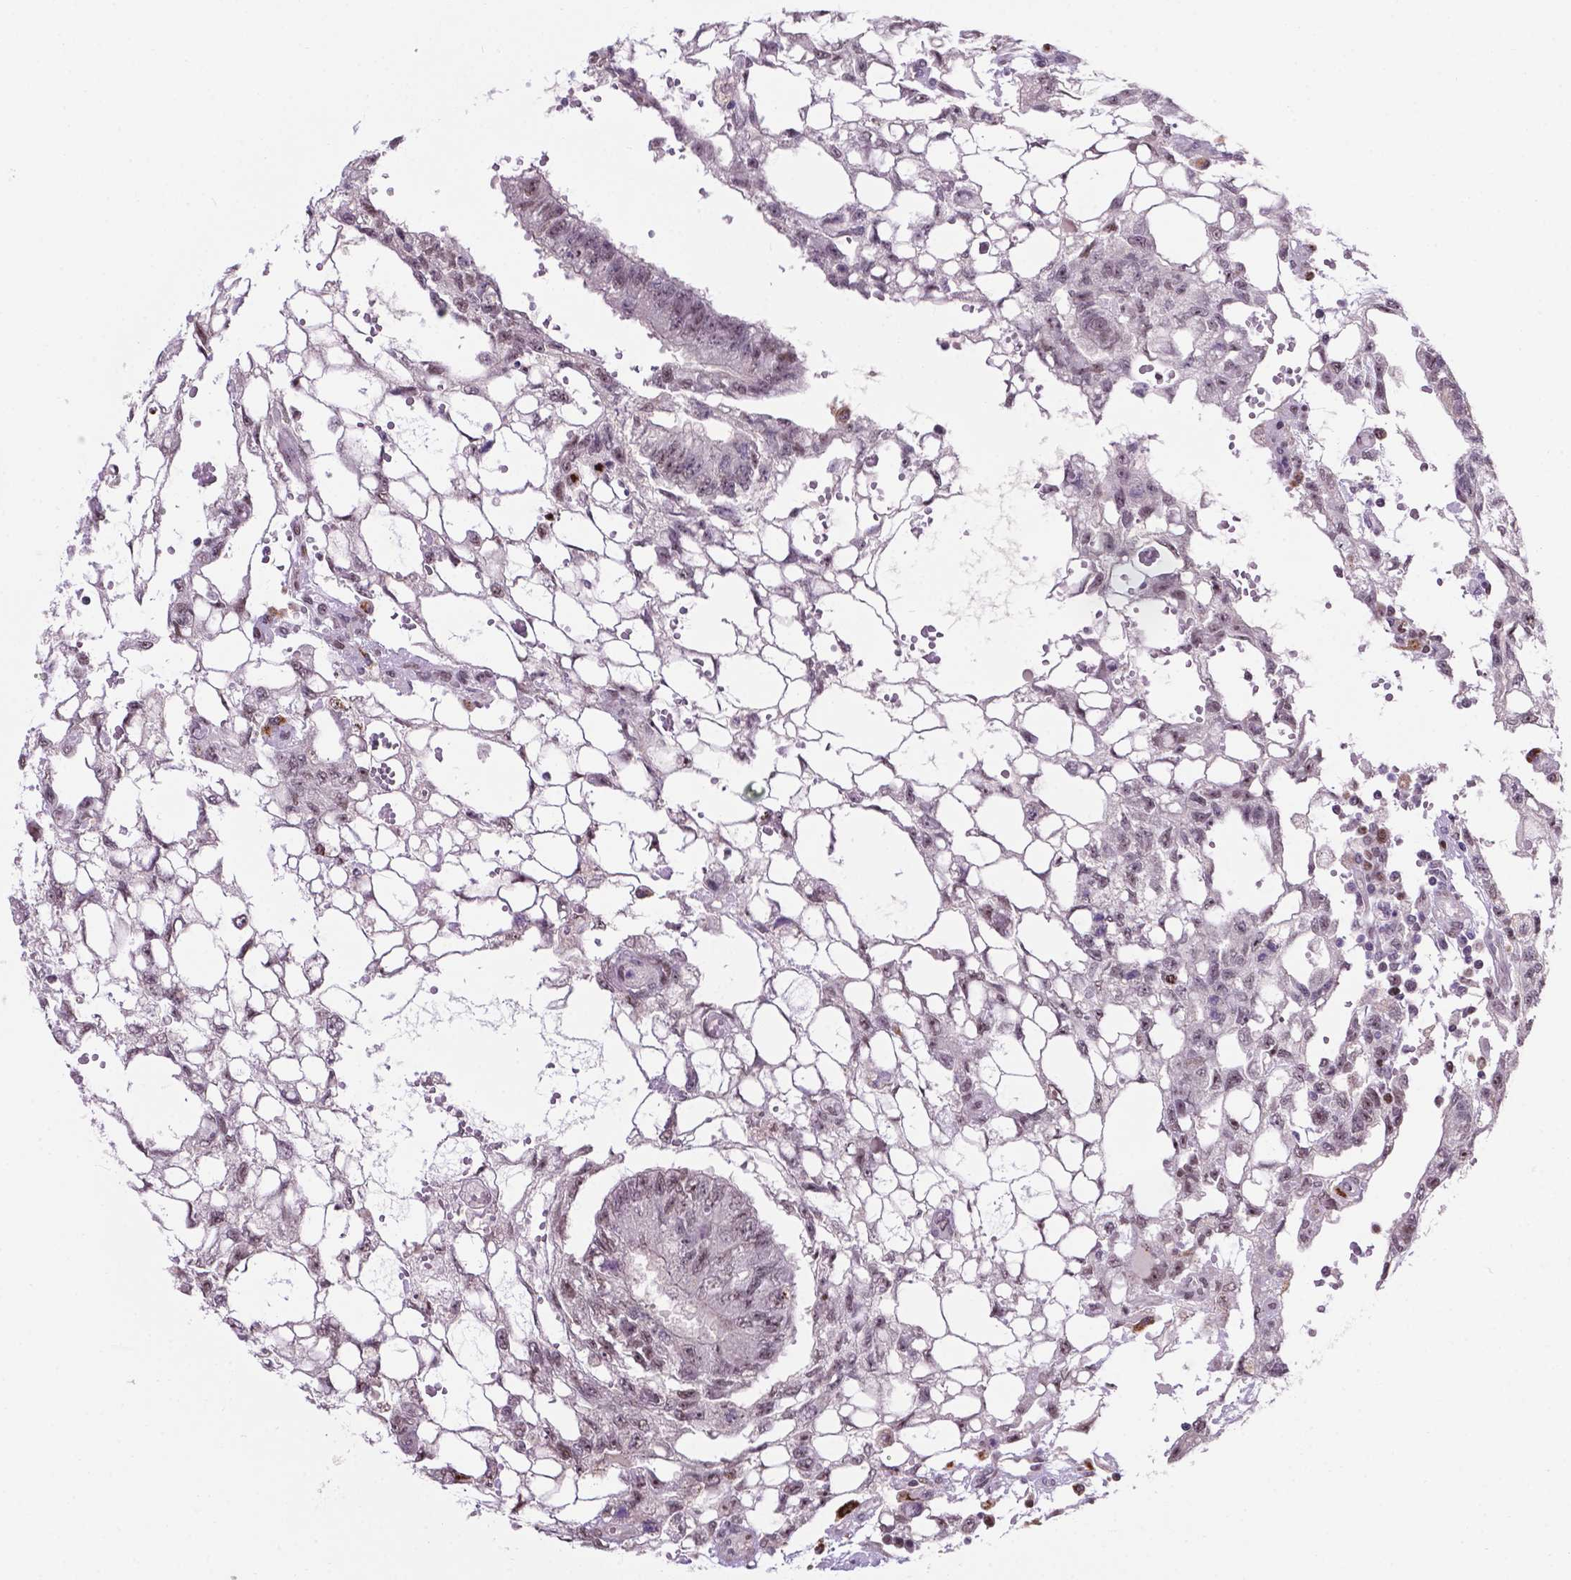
{"staining": {"intensity": "moderate", "quantity": "25%-75%", "location": "nuclear"}, "tissue": "testis cancer", "cell_type": "Tumor cells", "image_type": "cancer", "snomed": [{"axis": "morphology", "description": "Carcinoma, Embryonal, NOS"}, {"axis": "topography", "description": "Testis"}], "caption": "Immunohistochemistry histopathology image of neoplastic tissue: human testis embryonal carcinoma stained using immunohistochemistry (IHC) exhibits medium levels of moderate protein expression localized specifically in the nuclear of tumor cells, appearing as a nuclear brown color.", "gene": "SMAD3", "patient": {"sex": "male", "age": 32}}